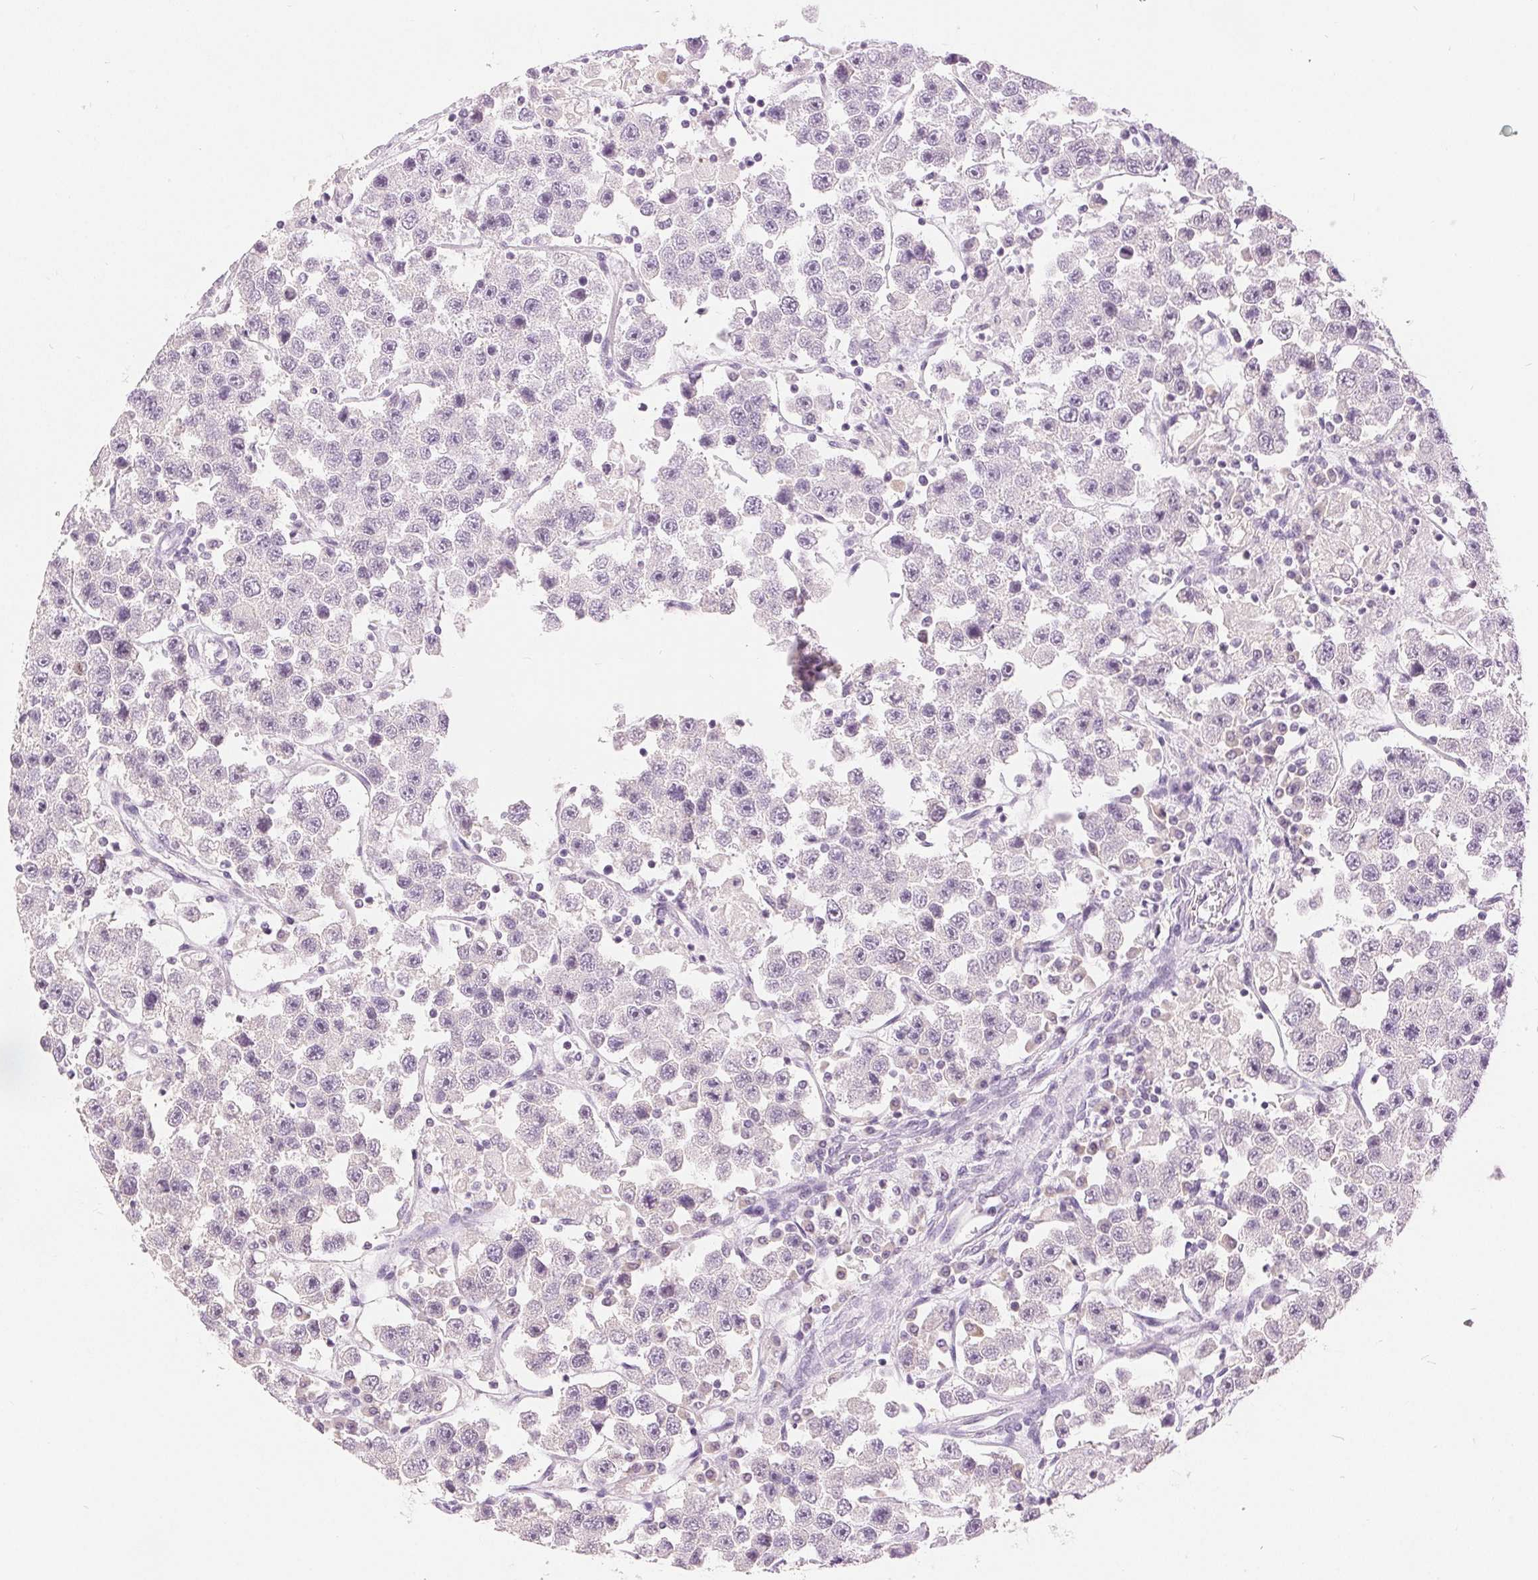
{"staining": {"intensity": "negative", "quantity": "none", "location": "none"}, "tissue": "testis cancer", "cell_type": "Tumor cells", "image_type": "cancer", "snomed": [{"axis": "morphology", "description": "Seminoma, NOS"}, {"axis": "topography", "description": "Testis"}], "caption": "Immunohistochemical staining of testis cancer demonstrates no significant positivity in tumor cells. (DAB immunohistochemistry with hematoxylin counter stain).", "gene": "DSG3", "patient": {"sex": "male", "age": 45}}